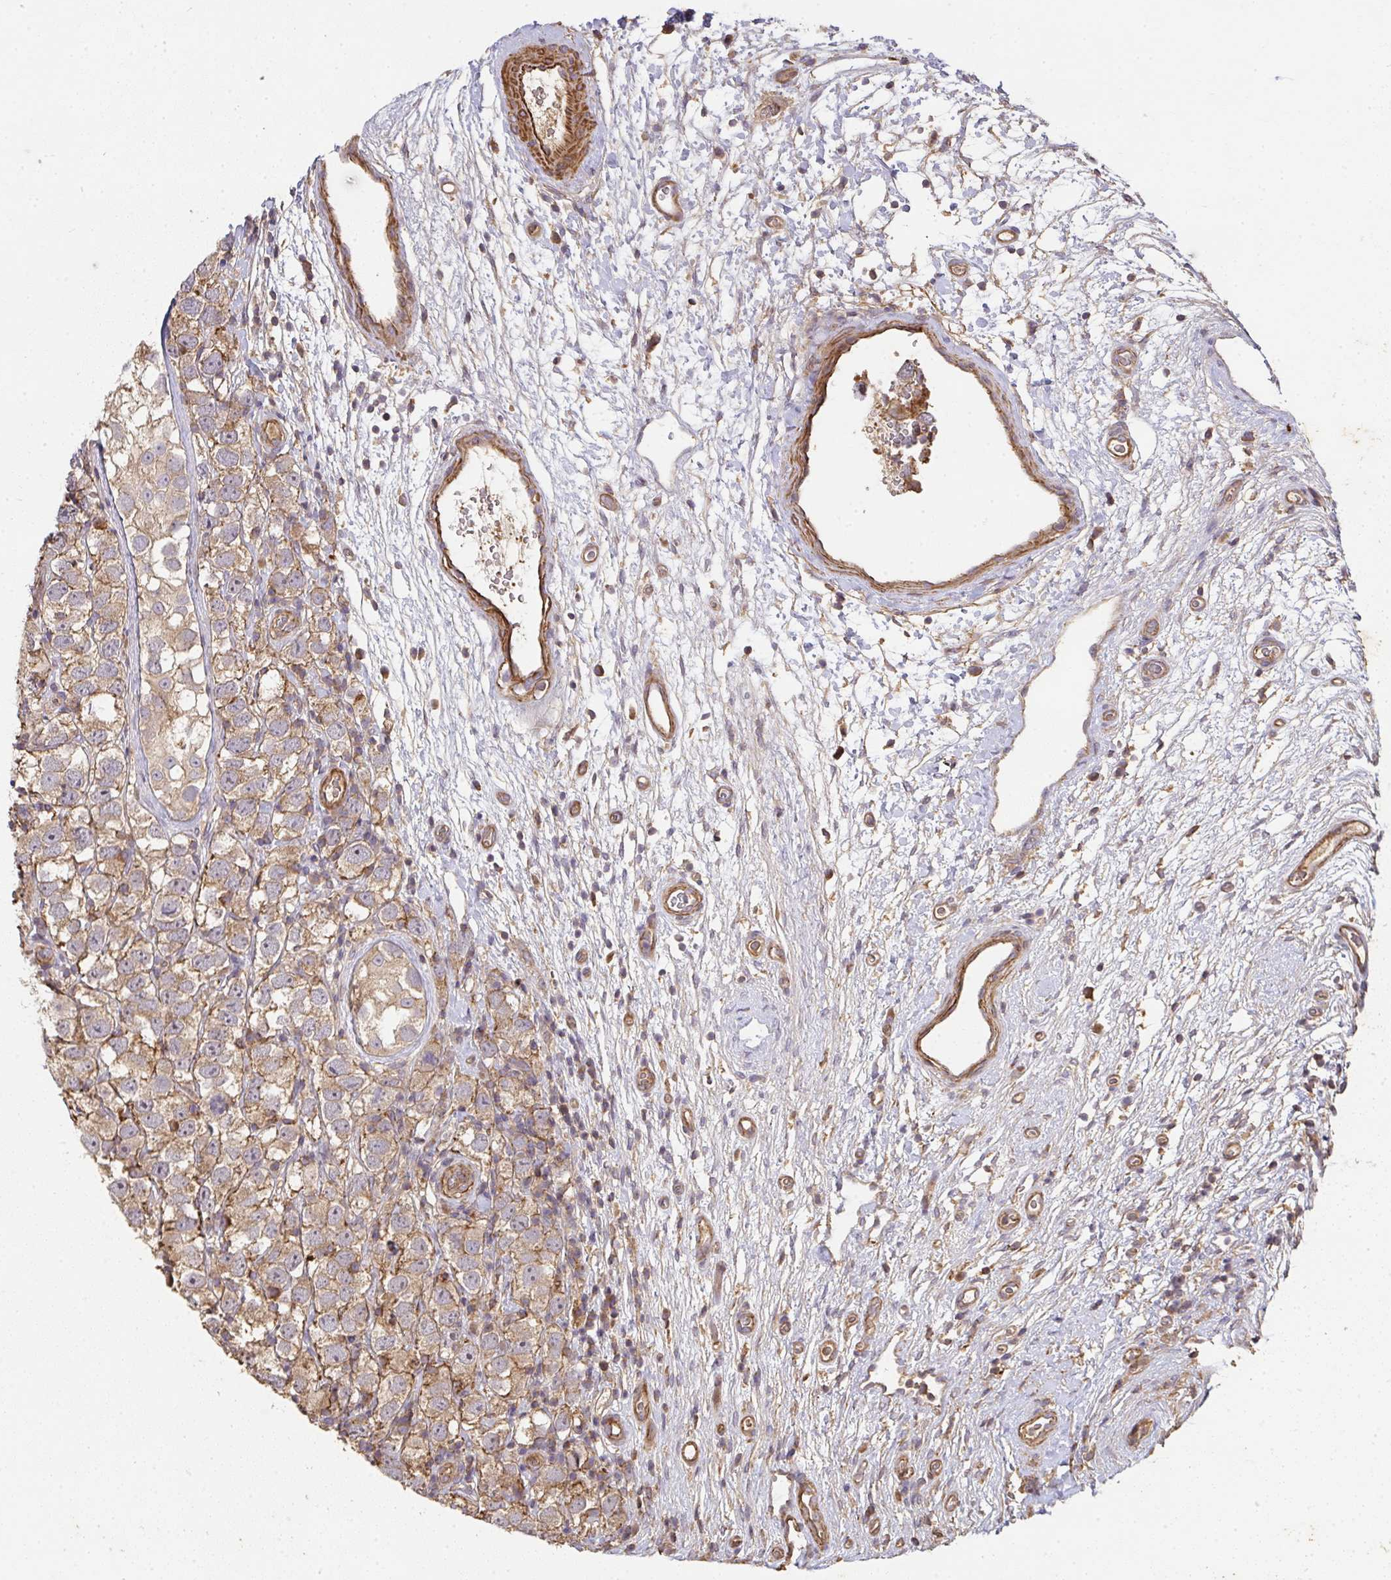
{"staining": {"intensity": "moderate", "quantity": ">75%", "location": "cytoplasmic/membranous"}, "tissue": "testis cancer", "cell_type": "Tumor cells", "image_type": "cancer", "snomed": [{"axis": "morphology", "description": "Seminoma, NOS"}, {"axis": "topography", "description": "Testis"}], "caption": "High-power microscopy captured an IHC photomicrograph of testis cancer, revealing moderate cytoplasmic/membranous positivity in approximately >75% of tumor cells.", "gene": "TNMD", "patient": {"sex": "male", "age": 26}}